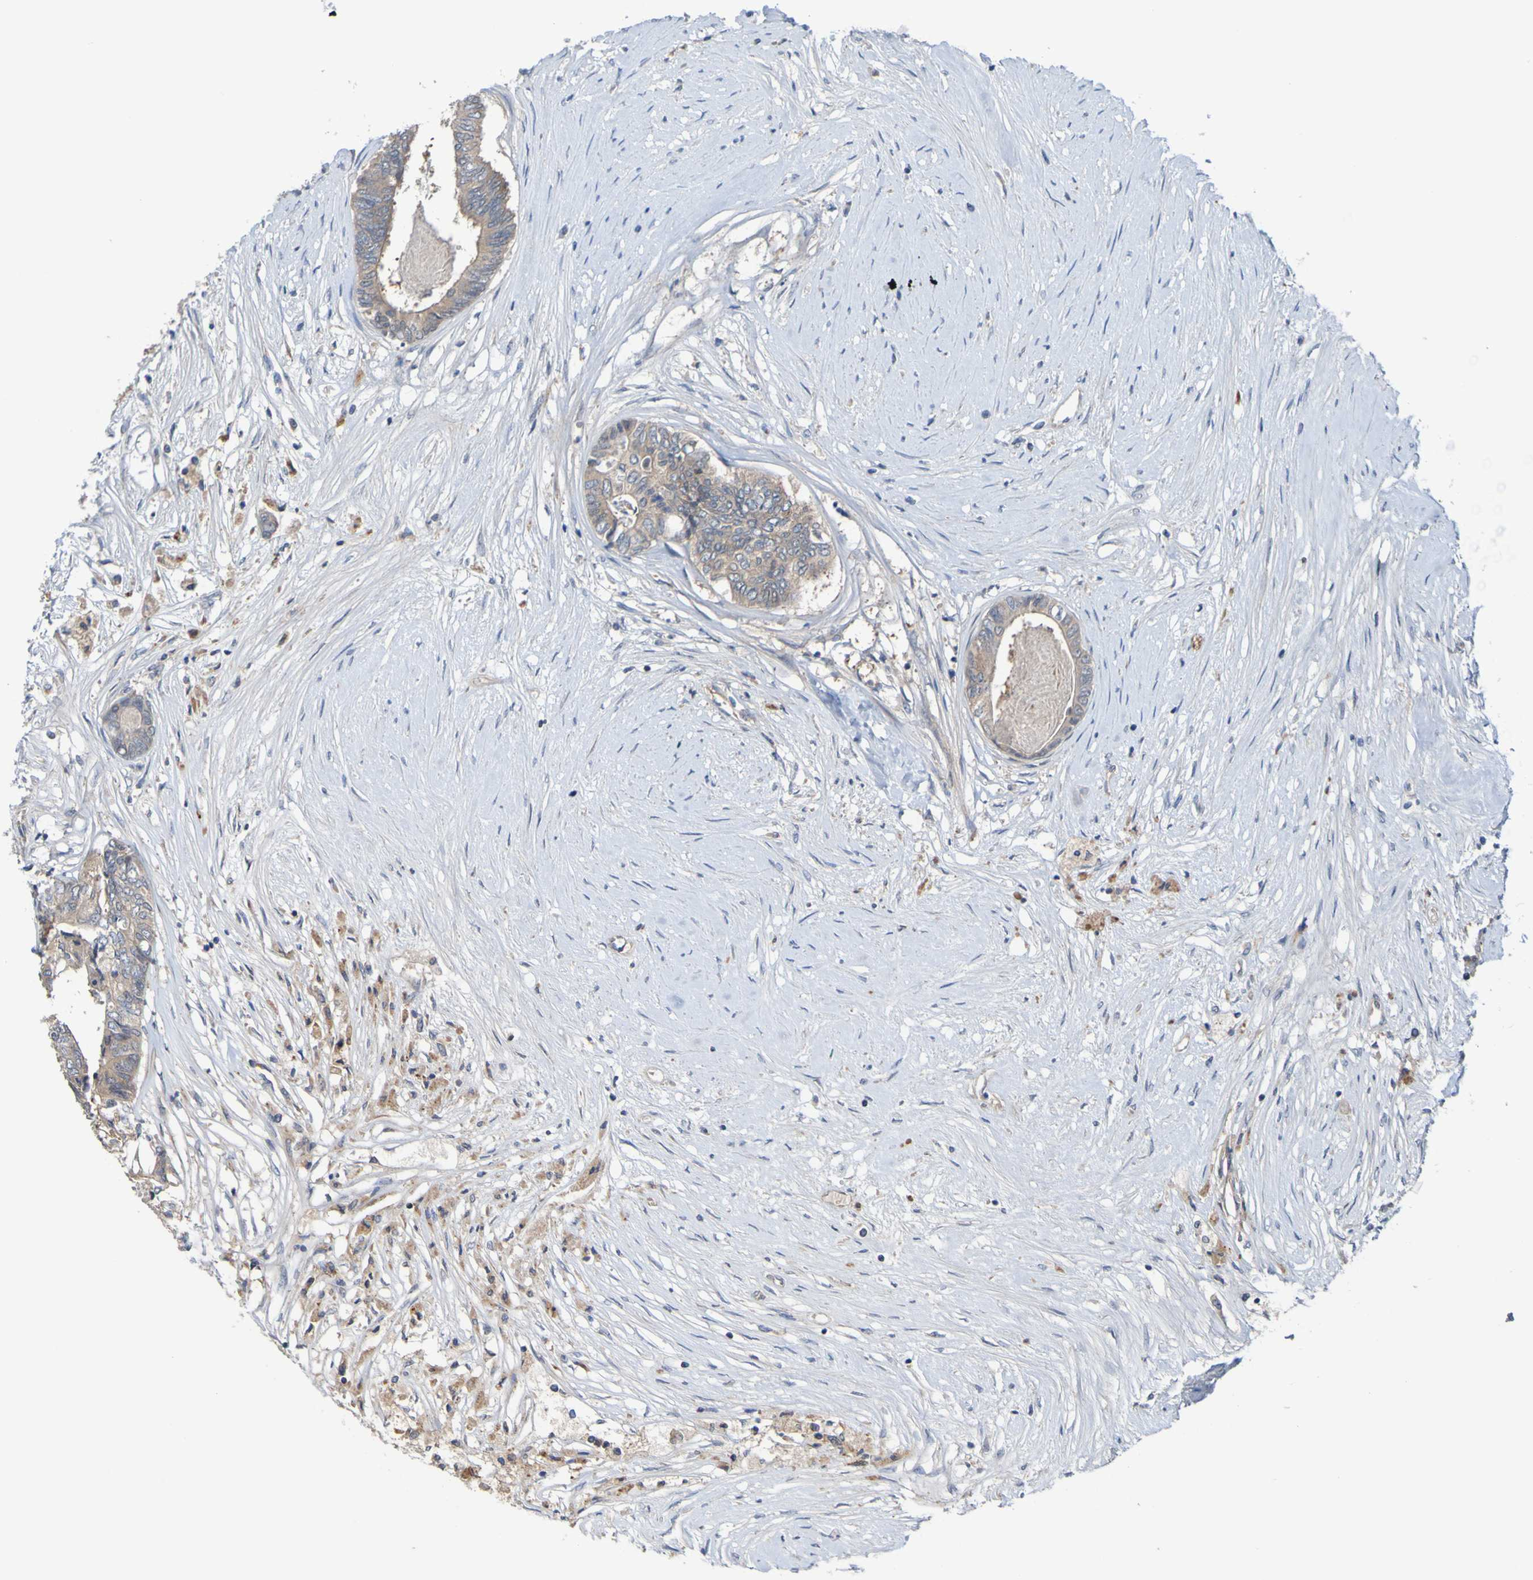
{"staining": {"intensity": "weak", "quantity": ">75%", "location": "cytoplasmic/membranous"}, "tissue": "colorectal cancer", "cell_type": "Tumor cells", "image_type": "cancer", "snomed": [{"axis": "morphology", "description": "Adenocarcinoma, NOS"}, {"axis": "topography", "description": "Rectum"}], "caption": "Brown immunohistochemical staining in human colorectal adenocarcinoma displays weak cytoplasmic/membranous positivity in approximately >75% of tumor cells.", "gene": "SDK1", "patient": {"sex": "male", "age": 63}}